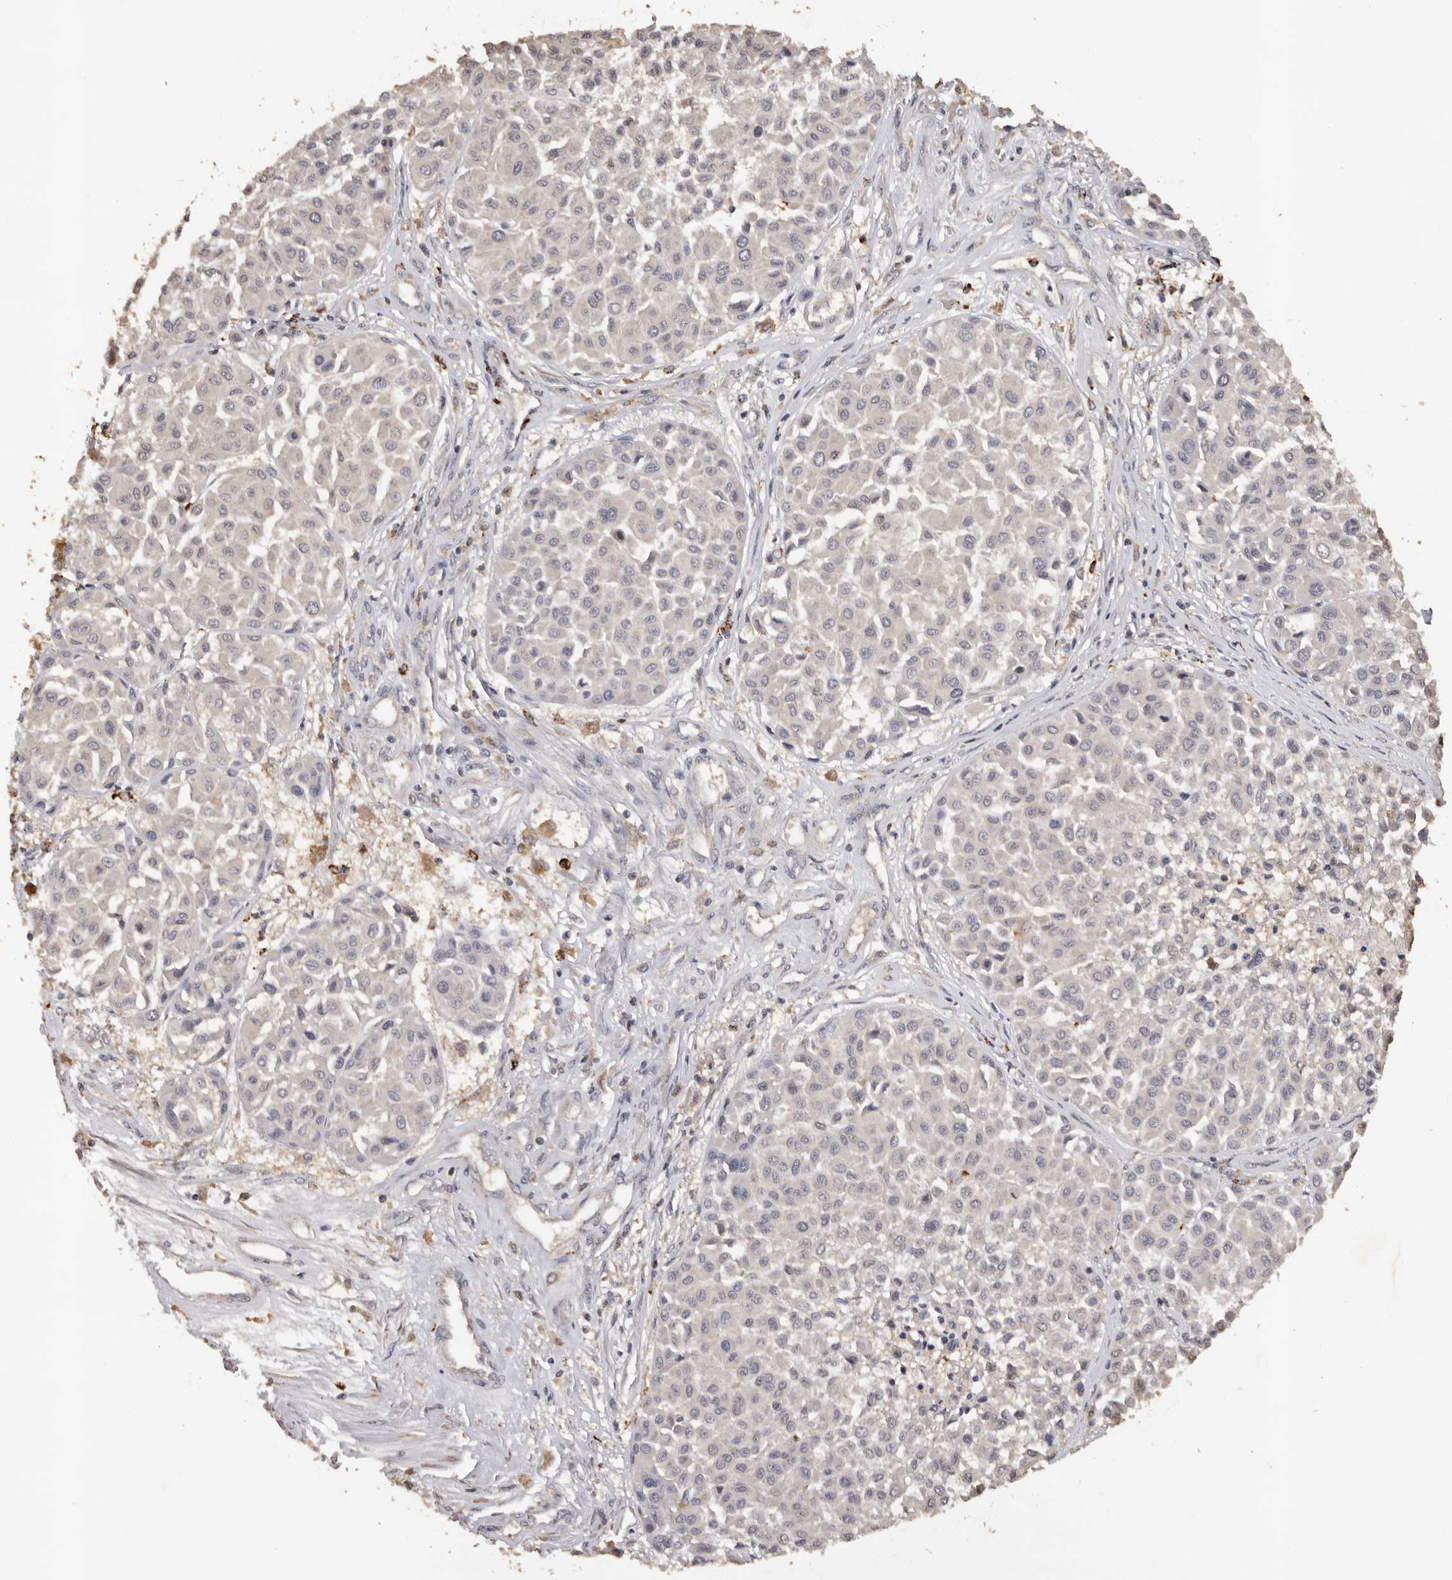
{"staining": {"intensity": "negative", "quantity": "none", "location": "none"}, "tissue": "melanoma", "cell_type": "Tumor cells", "image_type": "cancer", "snomed": [{"axis": "morphology", "description": "Malignant melanoma, Metastatic site"}, {"axis": "topography", "description": "Soft tissue"}], "caption": "The IHC image has no significant expression in tumor cells of malignant melanoma (metastatic site) tissue. (Immunohistochemistry, brightfield microscopy, high magnification).", "gene": "KIF2B", "patient": {"sex": "male", "age": 41}}